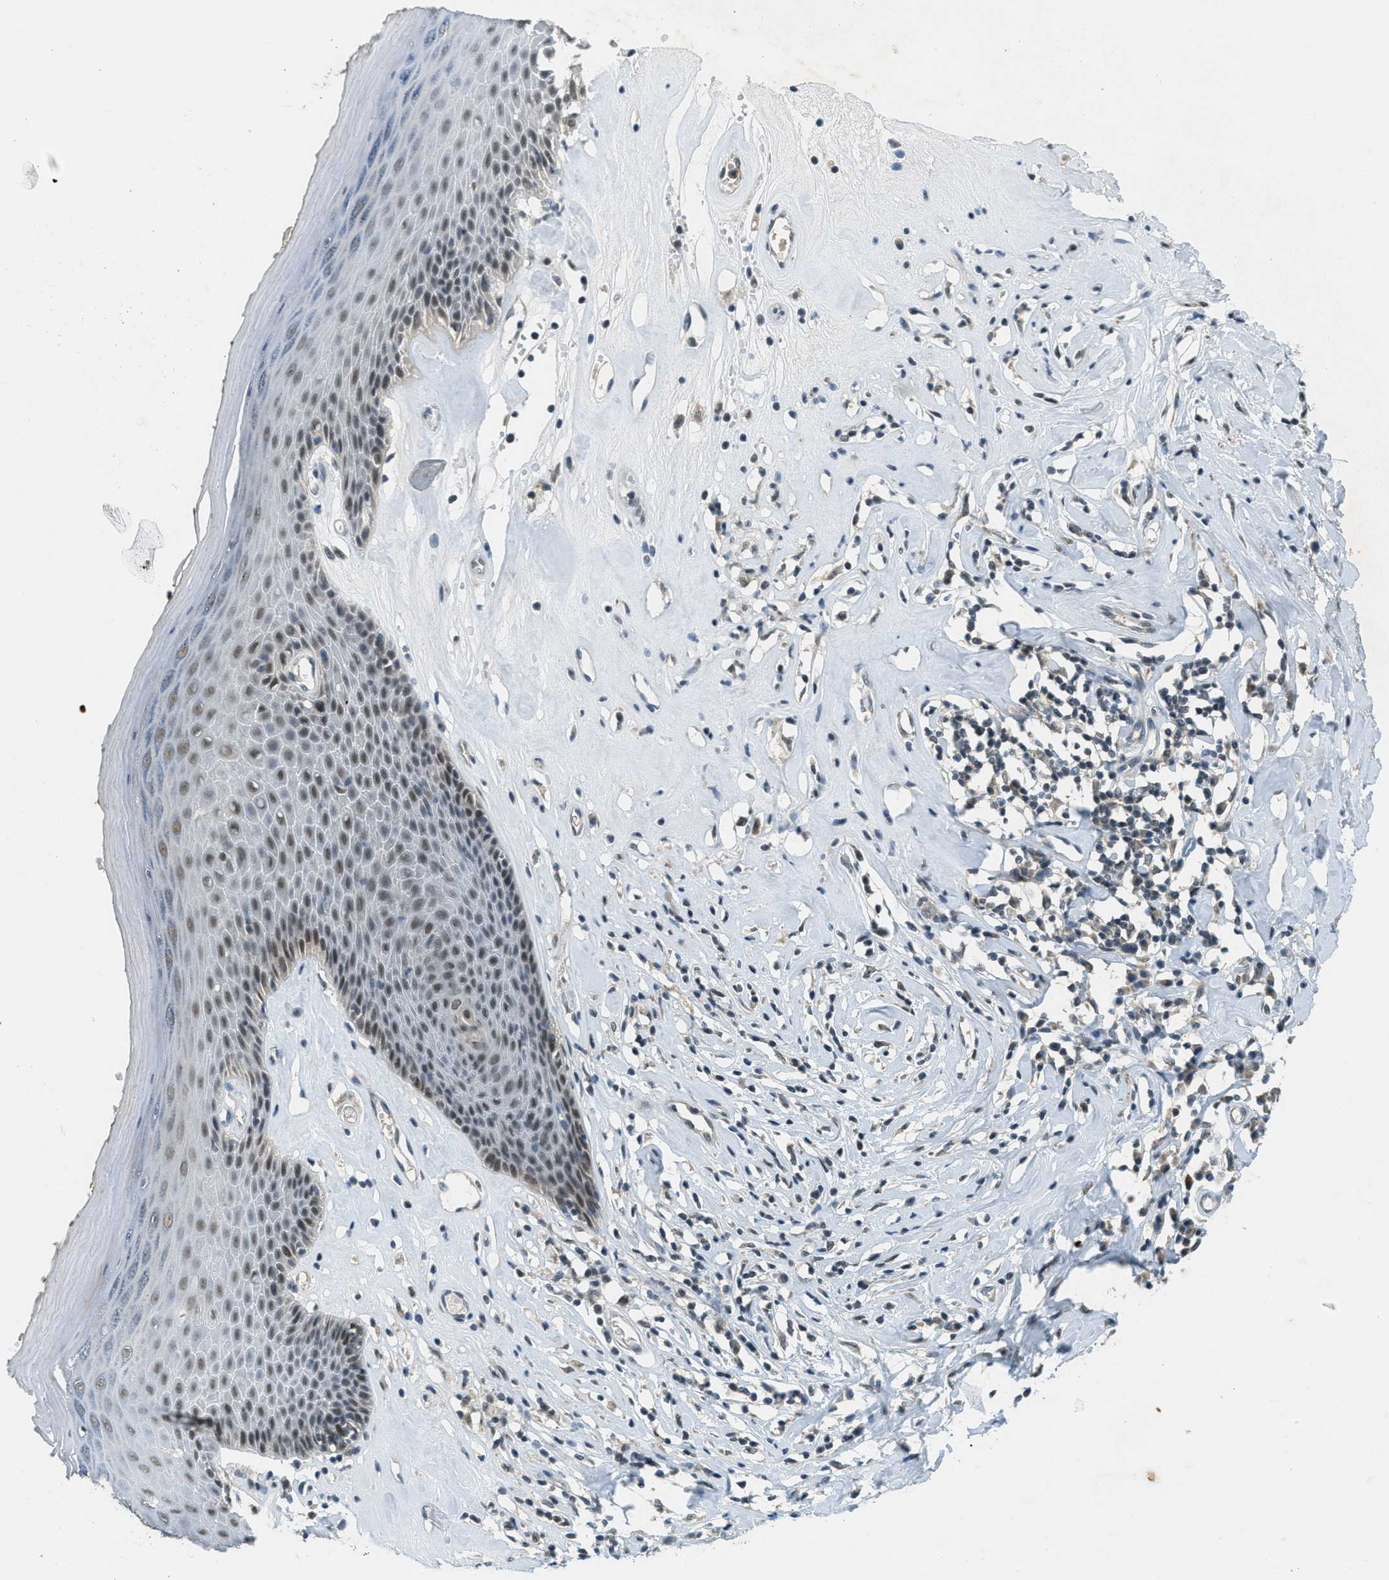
{"staining": {"intensity": "weak", "quantity": "25%-75%", "location": "nuclear"}, "tissue": "skin", "cell_type": "Epidermal cells", "image_type": "normal", "snomed": [{"axis": "morphology", "description": "Normal tissue, NOS"}, {"axis": "morphology", "description": "Inflammation, NOS"}, {"axis": "topography", "description": "Vulva"}], "caption": "The histopathology image reveals immunohistochemical staining of unremarkable skin. There is weak nuclear expression is present in approximately 25%-75% of epidermal cells.", "gene": "TCF20", "patient": {"sex": "female", "age": 84}}